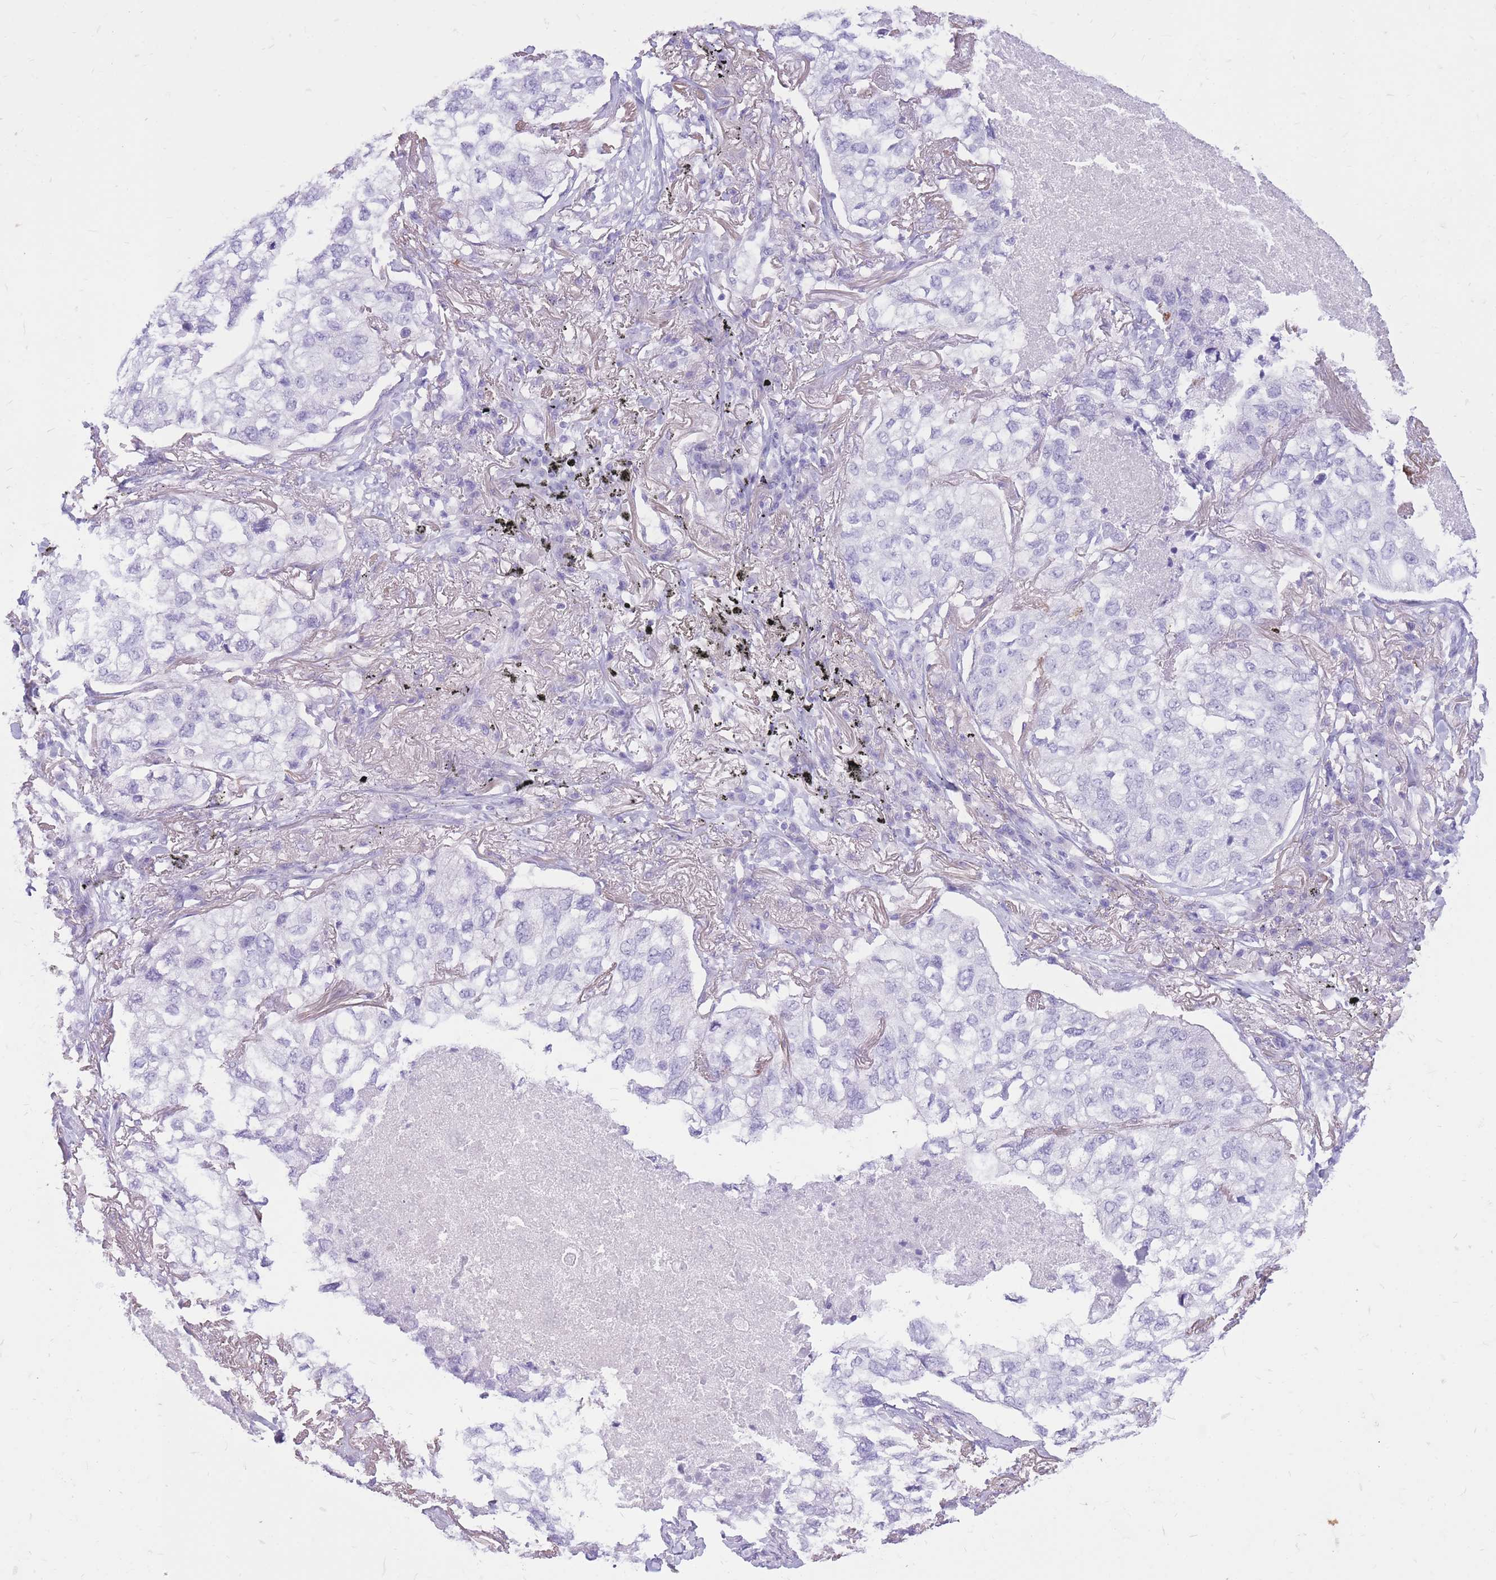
{"staining": {"intensity": "negative", "quantity": "none", "location": "none"}, "tissue": "lung cancer", "cell_type": "Tumor cells", "image_type": "cancer", "snomed": [{"axis": "morphology", "description": "Adenocarcinoma, NOS"}, {"axis": "topography", "description": "Lung"}], "caption": "Immunohistochemistry histopathology image of neoplastic tissue: lung adenocarcinoma stained with DAB (3,3'-diaminobenzidine) exhibits no significant protein expression in tumor cells.", "gene": "CYP21A2", "patient": {"sex": "male", "age": 65}}